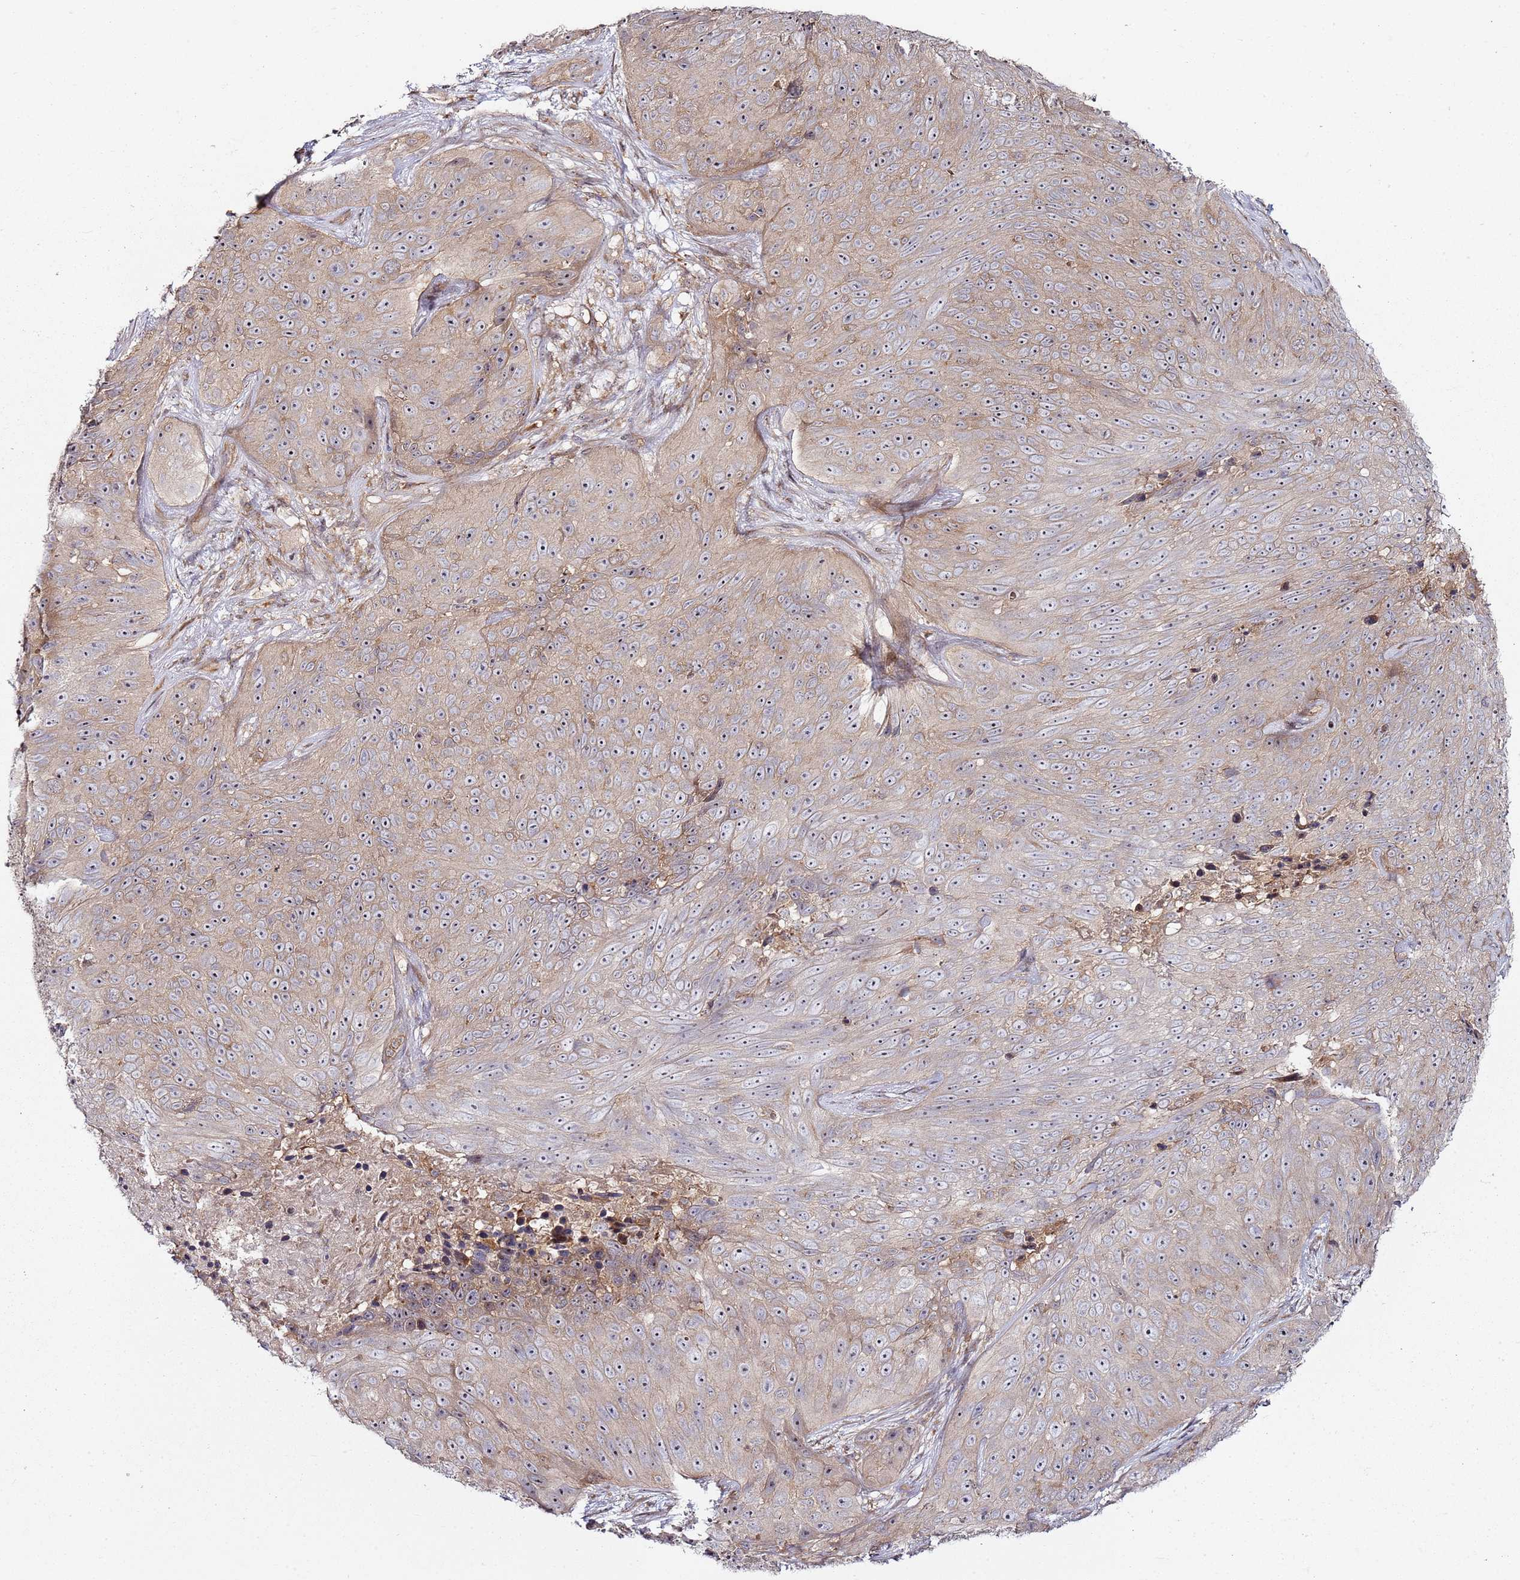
{"staining": {"intensity": "weak", "quantity": ">75%", "location": "cytoplasmic/membranous,nuclear"}, "tissue": "skin cancer", "cell_type": "Tumor cells", "image_type": "cancer", "snomed": [{"axis": "morphology", "description": "Squamous cell carcinoma, NOS"}, {"axis": "topography", "description": "Skin"}], "caption": "Immunohistochemical staining of squamous cell carcinoma (skin) displays low levels of weak cytoplasmic/membranous and nuclear protein staining in about >75% of tumor cells.", "gene": "PRMT7", "patient": {"sex": "female", "age": 87}}